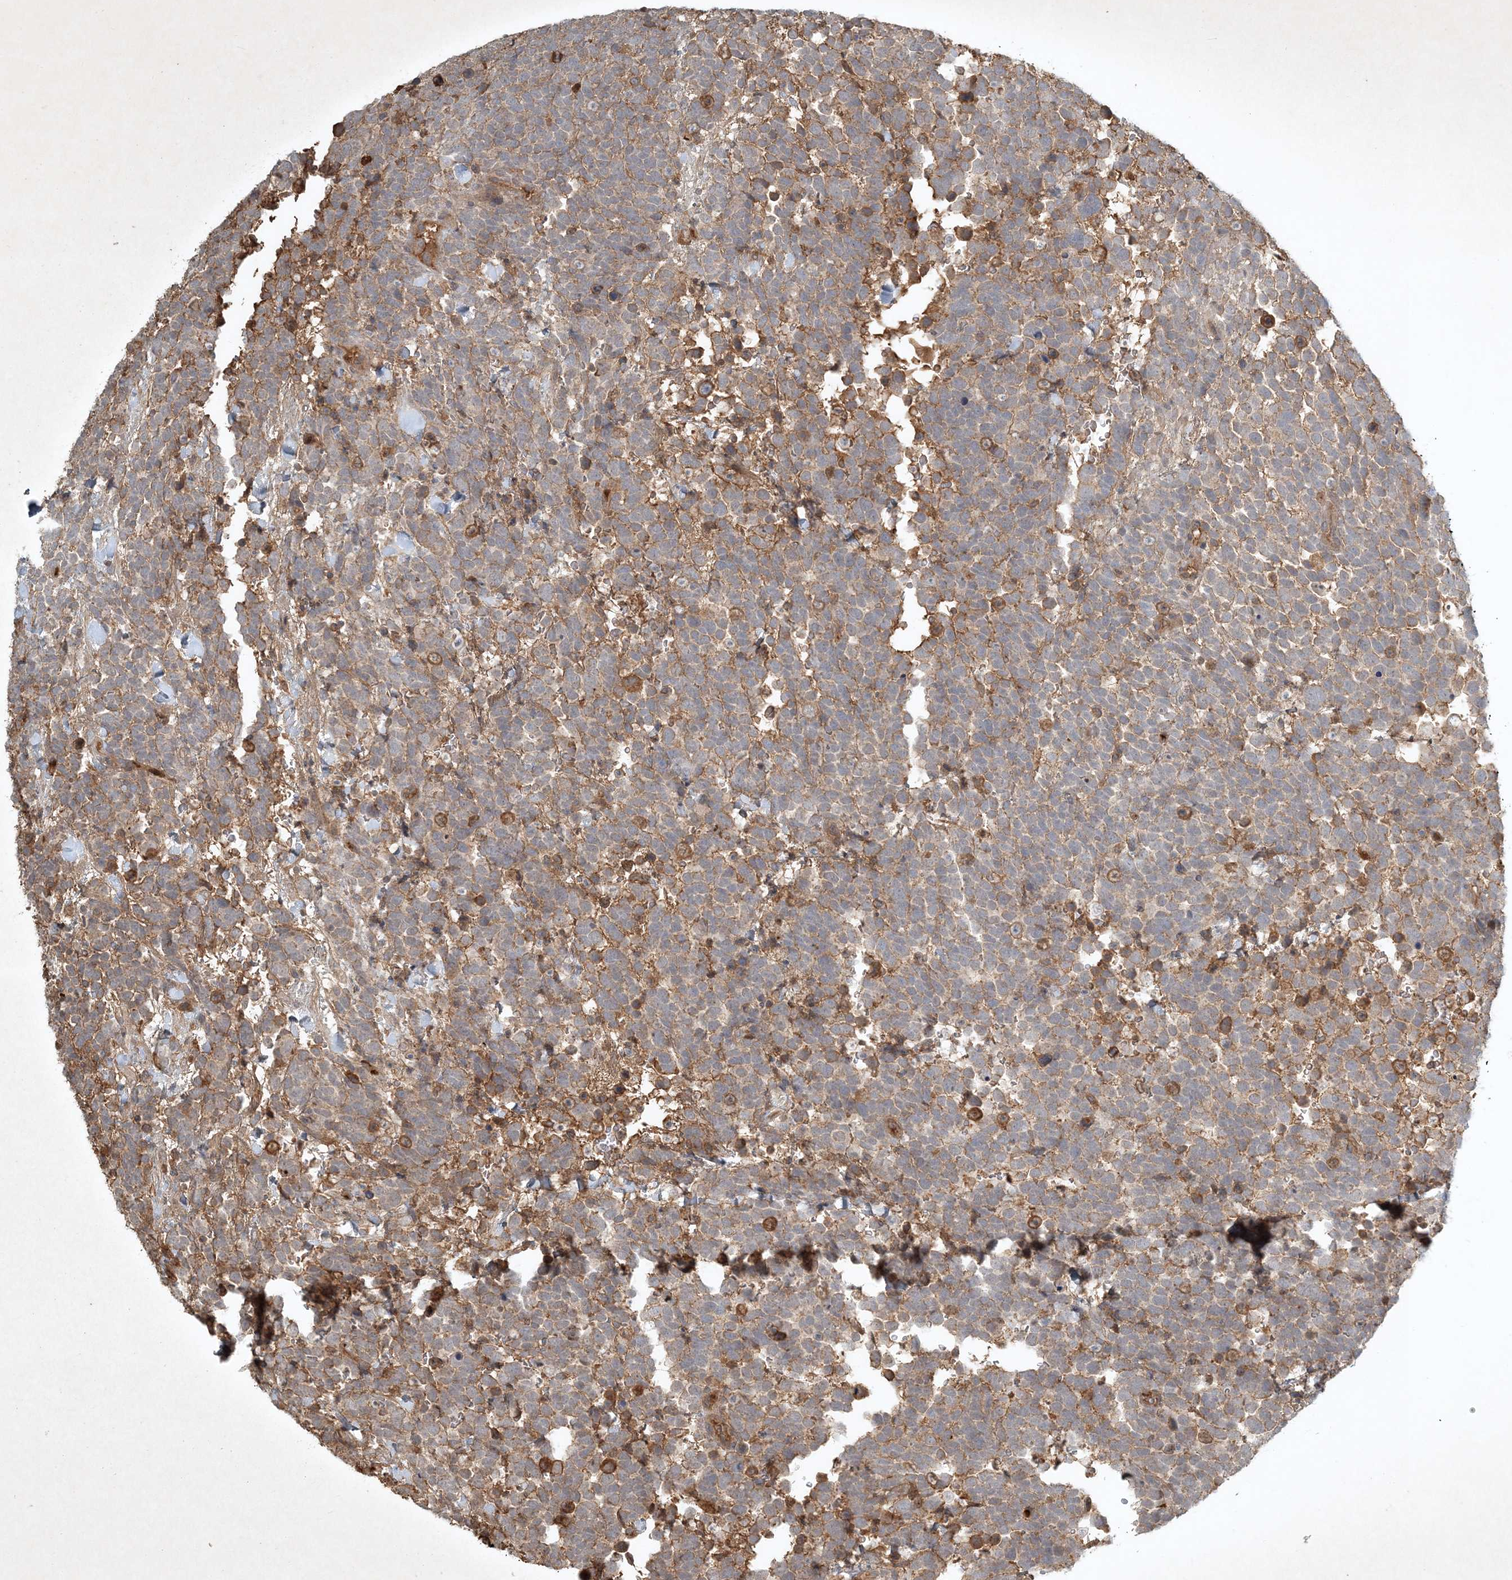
{"staining": {"intensity": "moderate", "quantity": ">75%", "location": "cytoplasmic/membranous"}, "tissue": "urothelial cancer", "cell_type": "Tumor cells", "image_type": "cancer", "snomed": [{"axis": "morphology", "description": "Urothelial carcinoma, High grade"}, {"axis": "topography", "description": "Urinary bladder"}], "caption": "High-magnification brightfield microscopy of urothelial cancer stained with DAB (3,3'-diaminobenzidine) (brown) and counterstained with hematoxylin (blue). tumor cells exhibit moderate cytoplasmic/membranous staining is present in about>75% of cells. (IHC, brightfield microscopy, high magnification).", "gene": "TNFAIP6", "patient": {"sex": "female", "age": 82}}